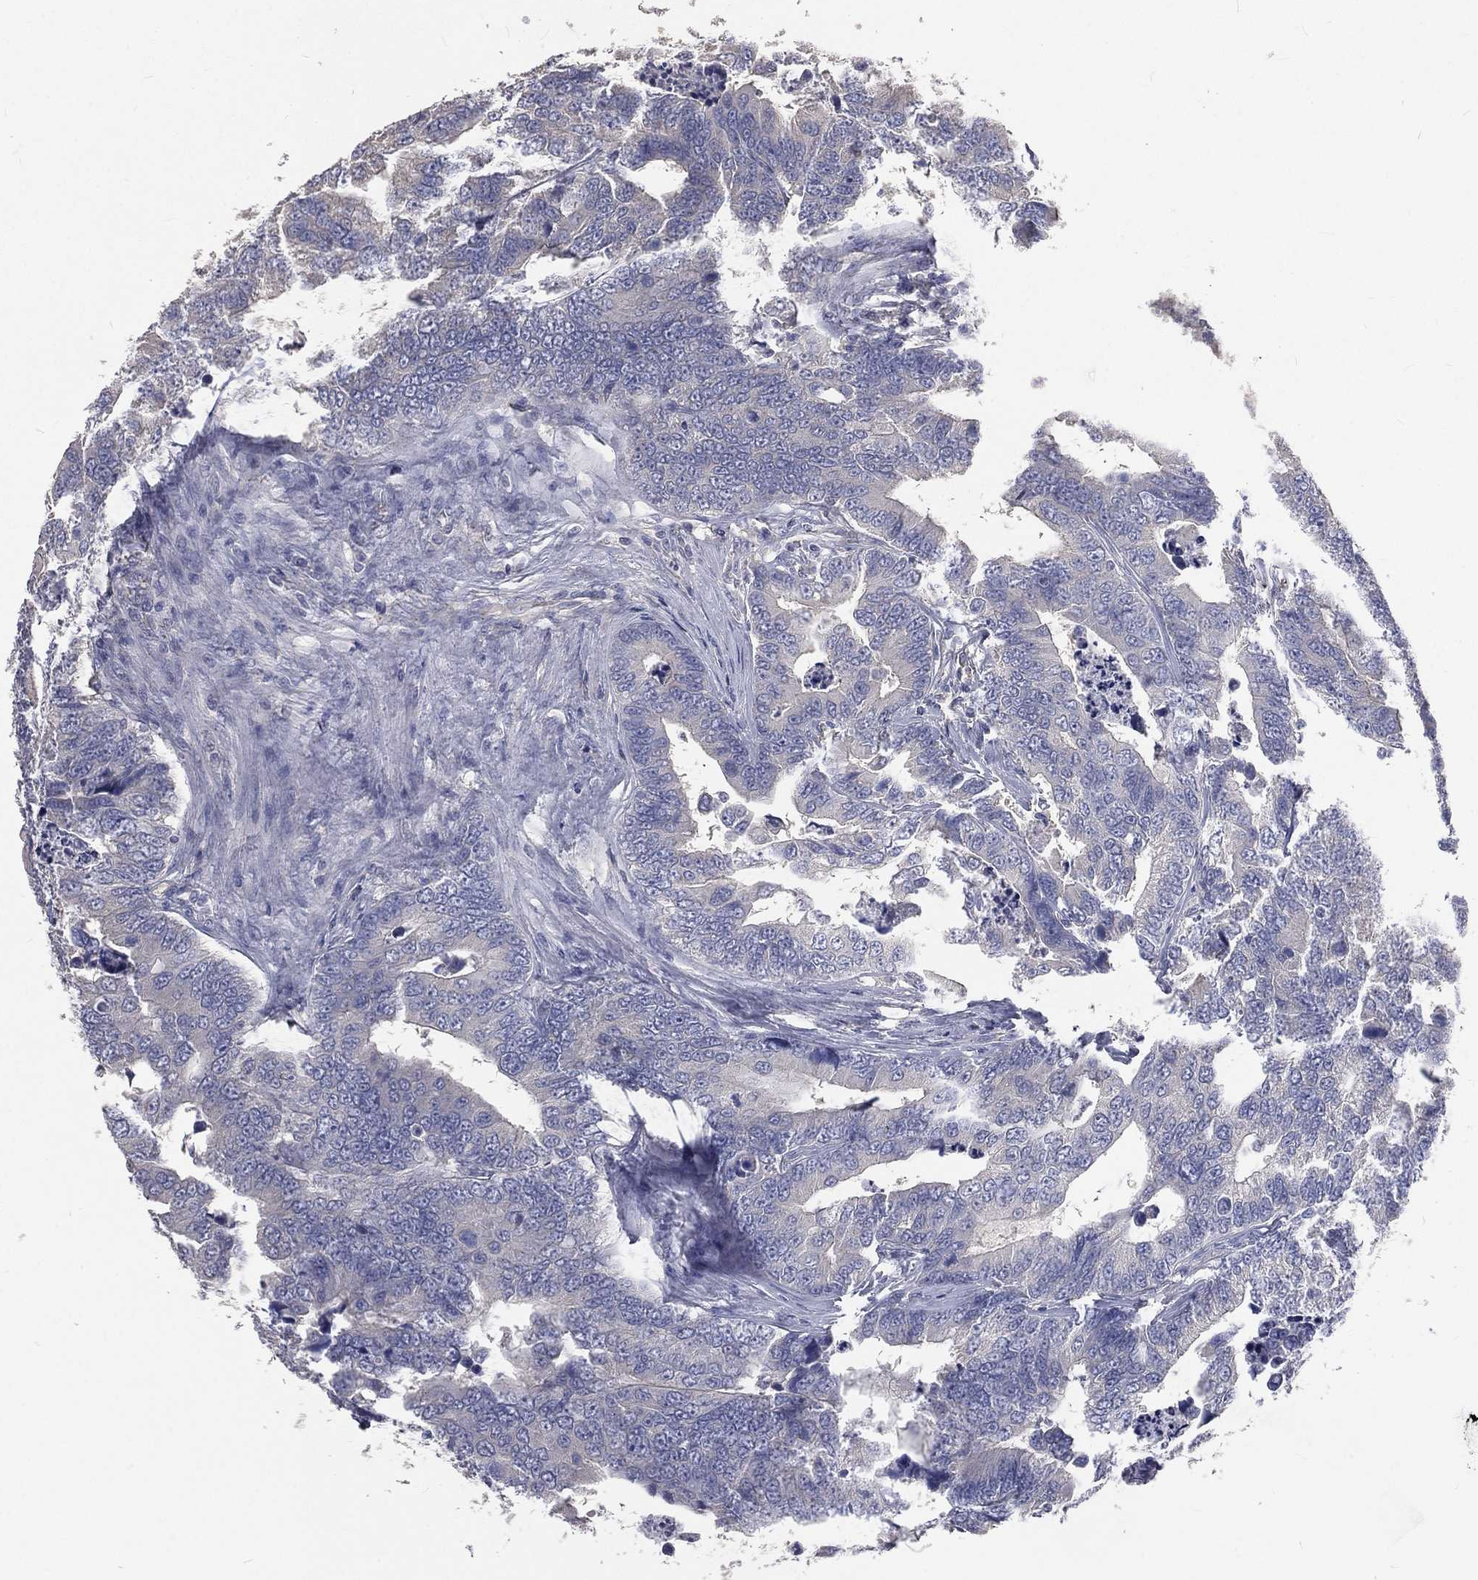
{"staining": {"intensity": "negative", "quantity": "none", "location": "none"}, "tissue": "colorectal cancer", "cell_type": "Tumor cells", "image_type": "cancer", "snomed": [{"axis": "morphology", "description": "Adenocarcinoma, NOS"}, {"axis": "topography", "description": "Colon"}], "caption": "Tumor cells are negative for protein expression in human colorectal cancer. (Stains: DAB (3,3'-diaminobenzidine) immunohistochemistry with hematoxylin counter stain, Microscopy: brightfield microscopy at high magnification).", "gene": "CROCC", "patient": {"sex": "female", "age": 72}}